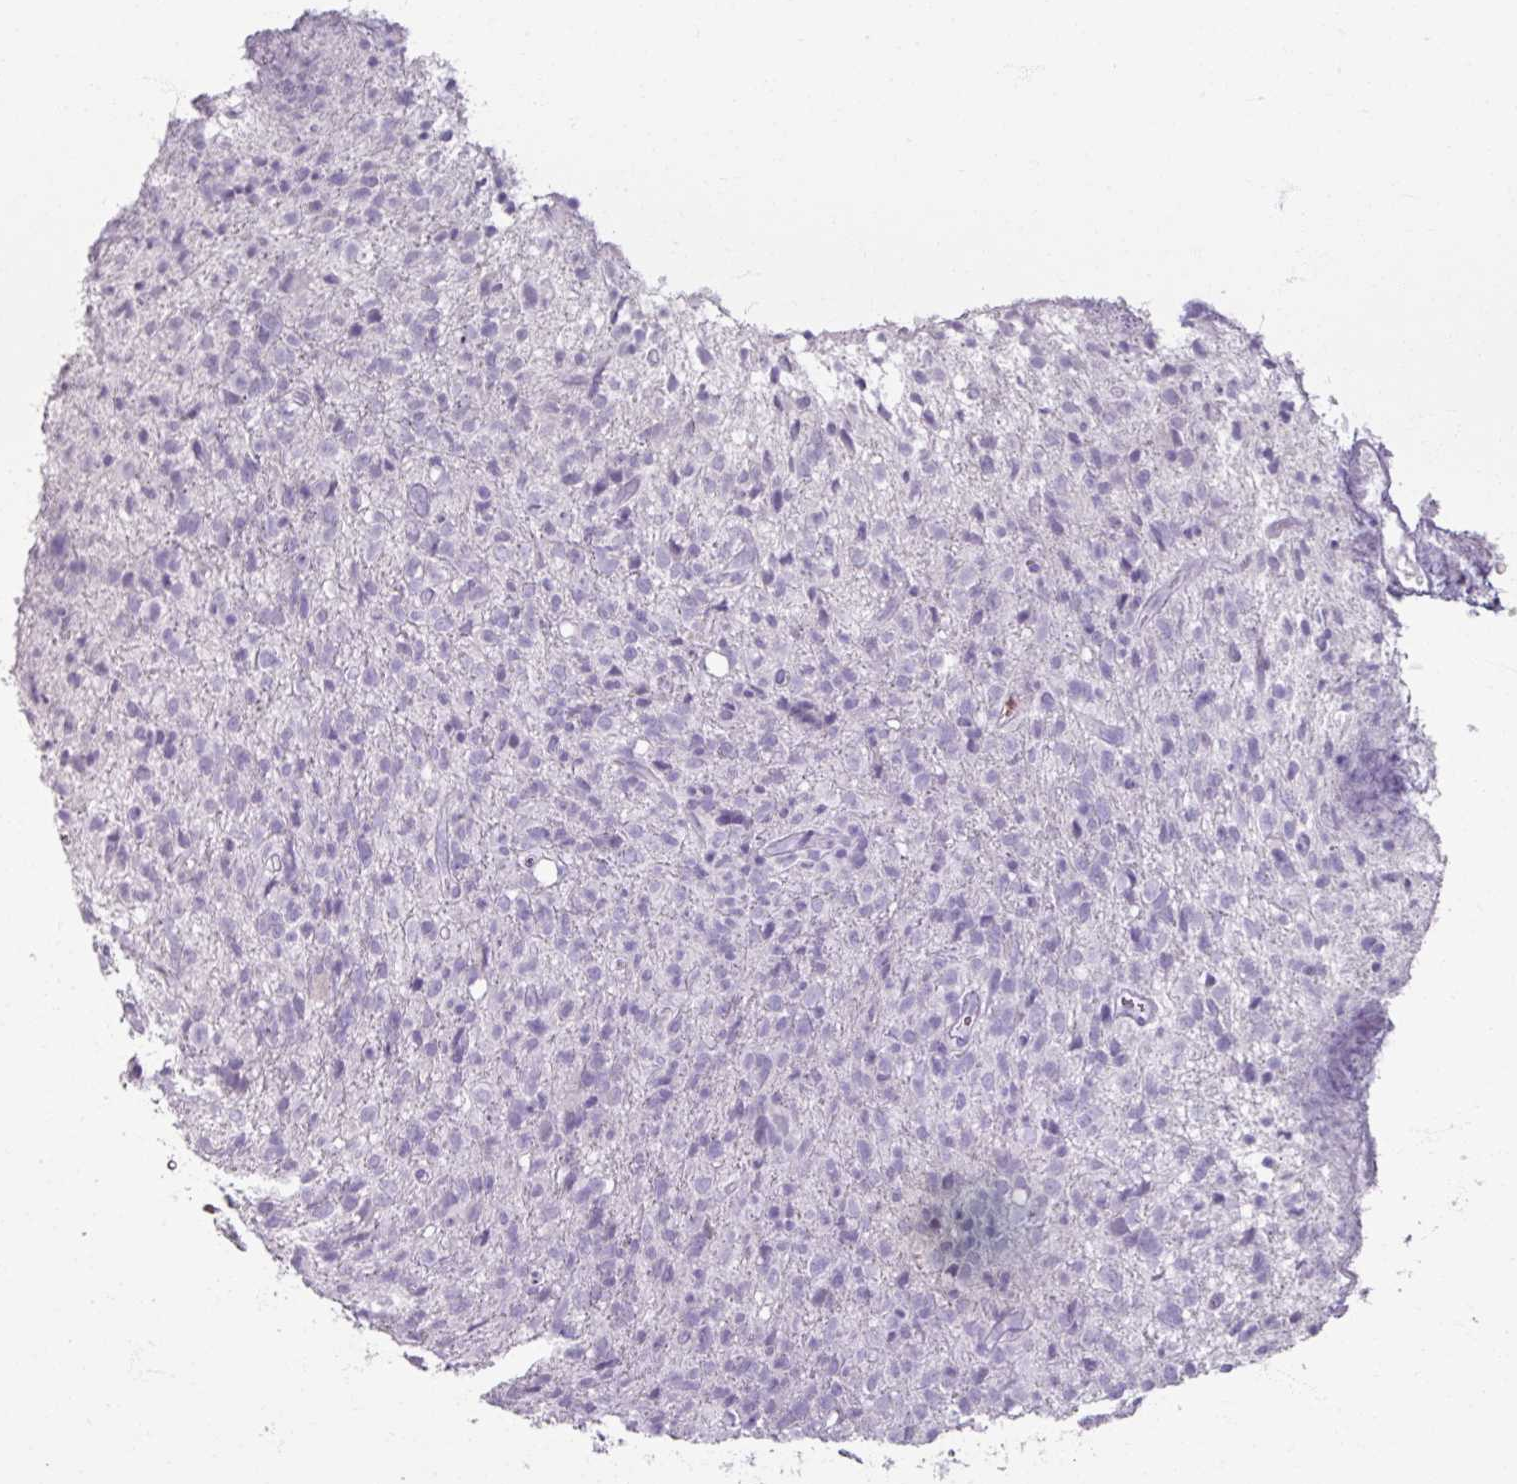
{"staining": {"intensity": "negative", "quantity": "none", "location": "none"}, "tissue": "glioma", "cell_type": "Tumor cells", "image_type": "cancer", "snomed": [{"axis": "morphology", "description": "Glioma, malignant, High grade"}, {"axis": "topography", "description": "Brain"}], "caption": "Immunohistochemistry histopathology image of neoplastic tissue: human glioma stained with DAB exhibits no significant protein staining in tumor cells. The staining was performed using DAB (3,3'-diaminobenzidine) to visualize the protein expression in brown, while the nuclei were stained in blue with hematoxylin (Magnification: 20x).", "gene": "ARG1", "patient": {"sex": "female", "age": 57}}